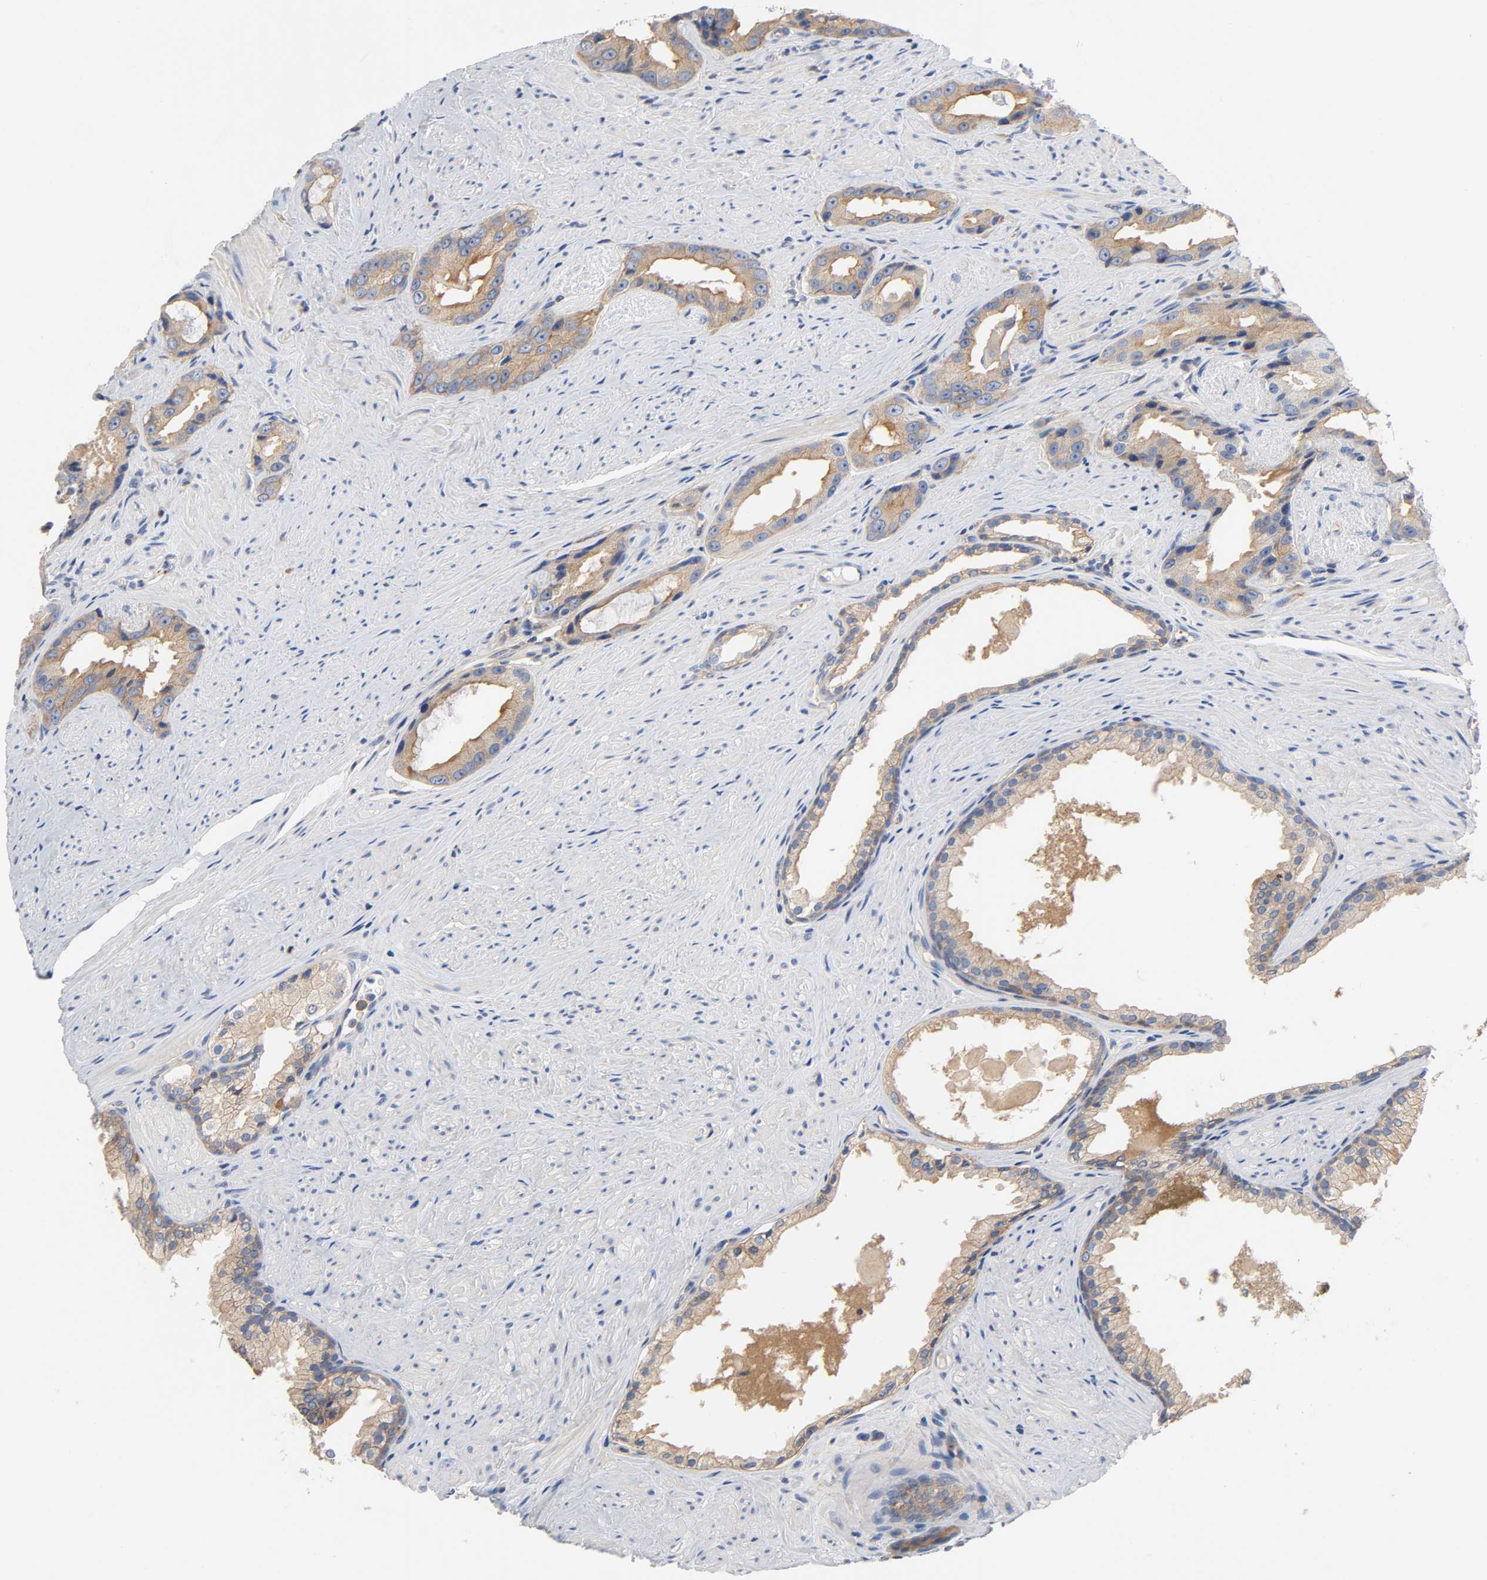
{"staining": {"intensity": "moderate", "quantity": ">75%", "location": "cytoplasmic/membranous"}, "tissue": "prostate cancer", "cell_type": "Tumor cells", "image_type": "cancer", "snomed": [{"axis": "morphology", "description": "Adenocarcinoma, Medium grade"}, {"axis": "topography", "description": "Prostate"}], "caption": "Human prostate cancer stained for a protein (brown) reveals moderate cytoplasmic/membranous positive positivity in about >75% of tumor cells.", "gene": "SRC", "patient": {"sex": "male", "age": 60}}